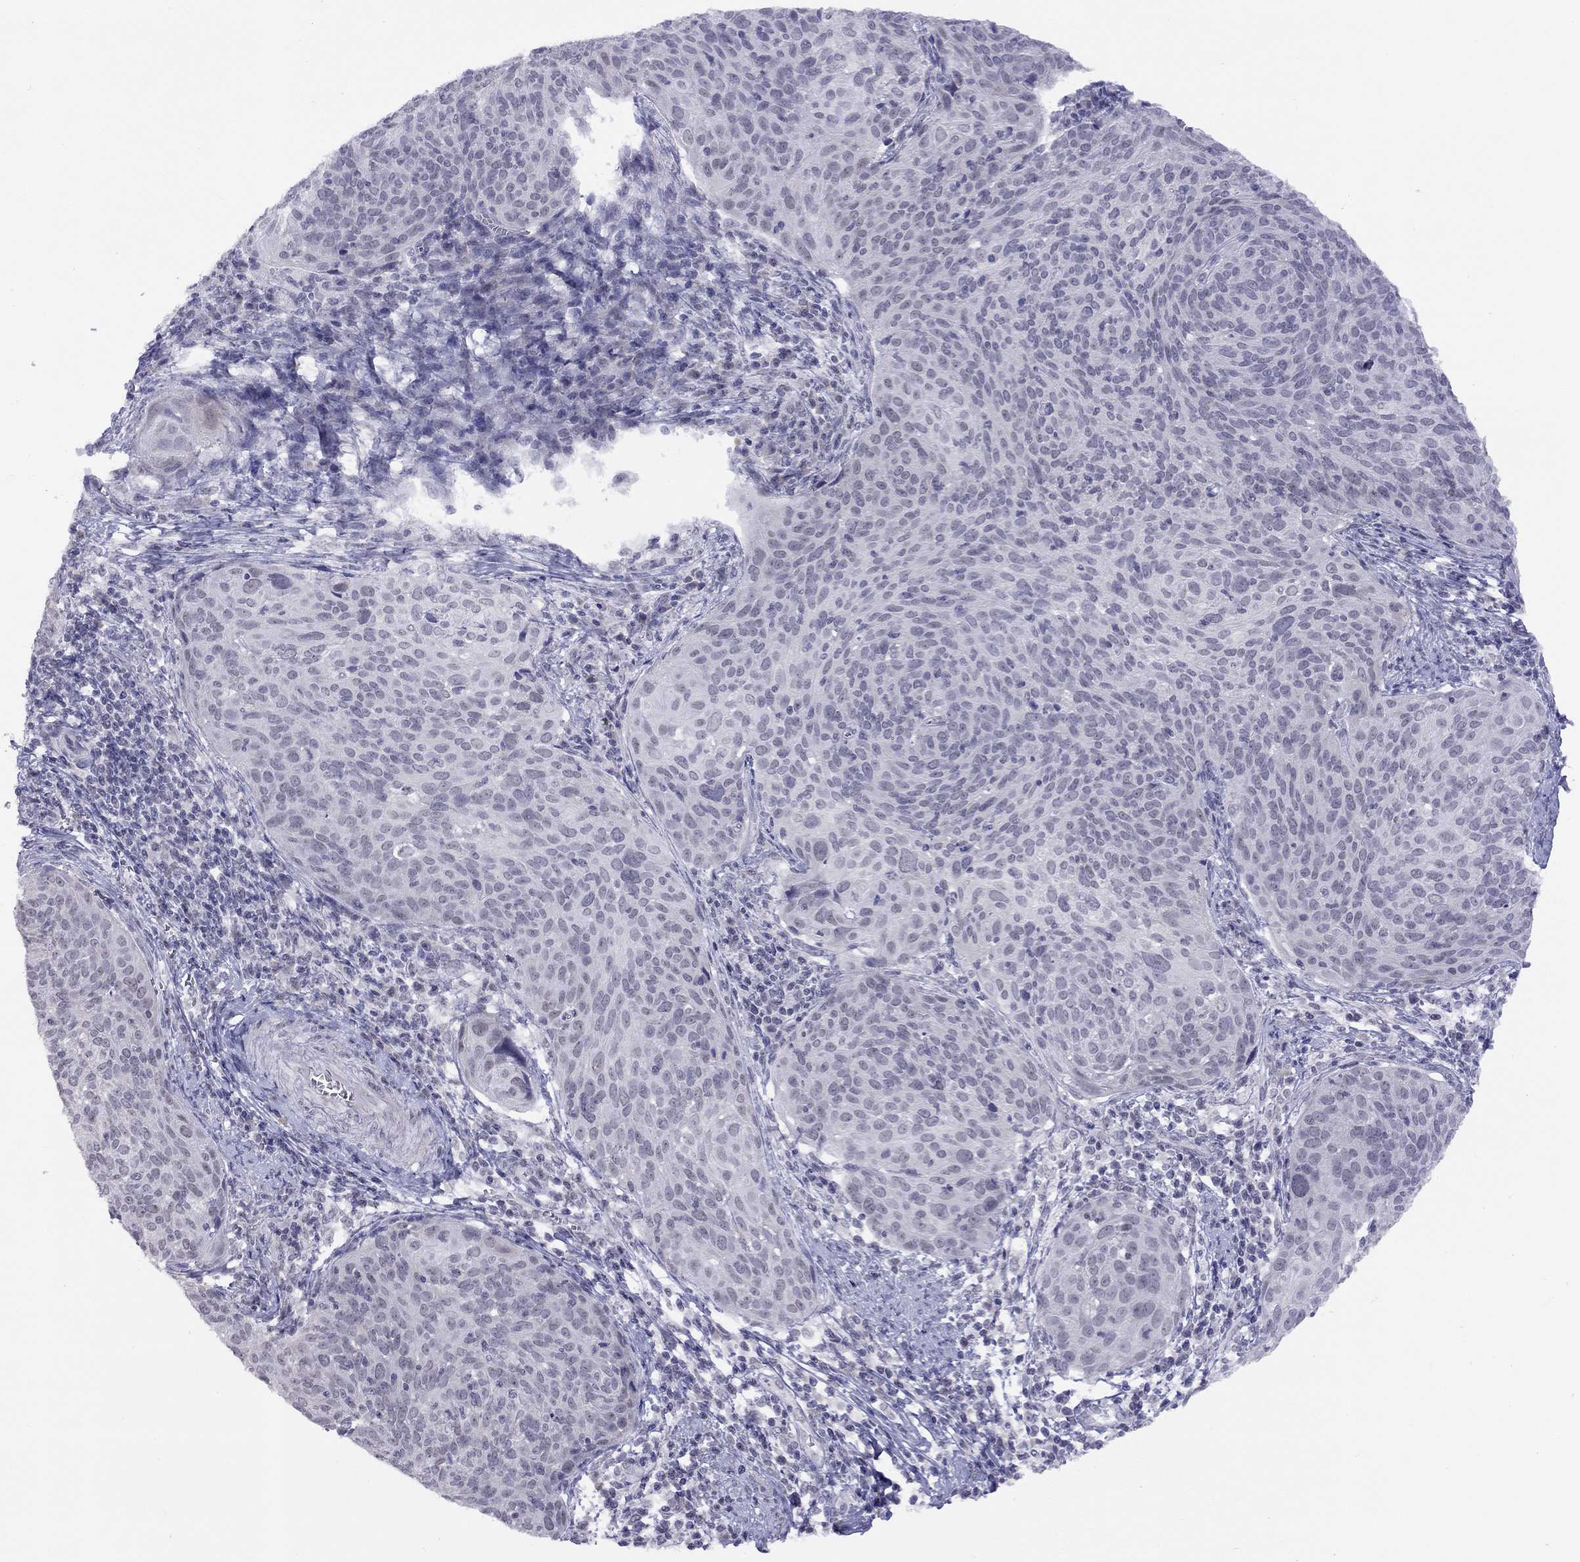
{"staining": {"intensity": "negative", "quantity": "none", "location": "none"}, "tissue": "cervical cancer", "cell_type": "Tumor cells", "image_type": "cancer", "snomed": [{"axis": "morphology", "description": "Squamous cell carcinoma, NOS"}, {"axis": "topography", "description": "Cervix"}], "caption": "The histopathology image demonstrates no significant staining in tumor cells of cervical cancer (squamous cell carcinoma). (DAB (3,3'-diaminobenzidine) immunohistochemistry (IHC), high magnification).", "gene": "HES5", "patient": {"sex": "female", "age": 39}}